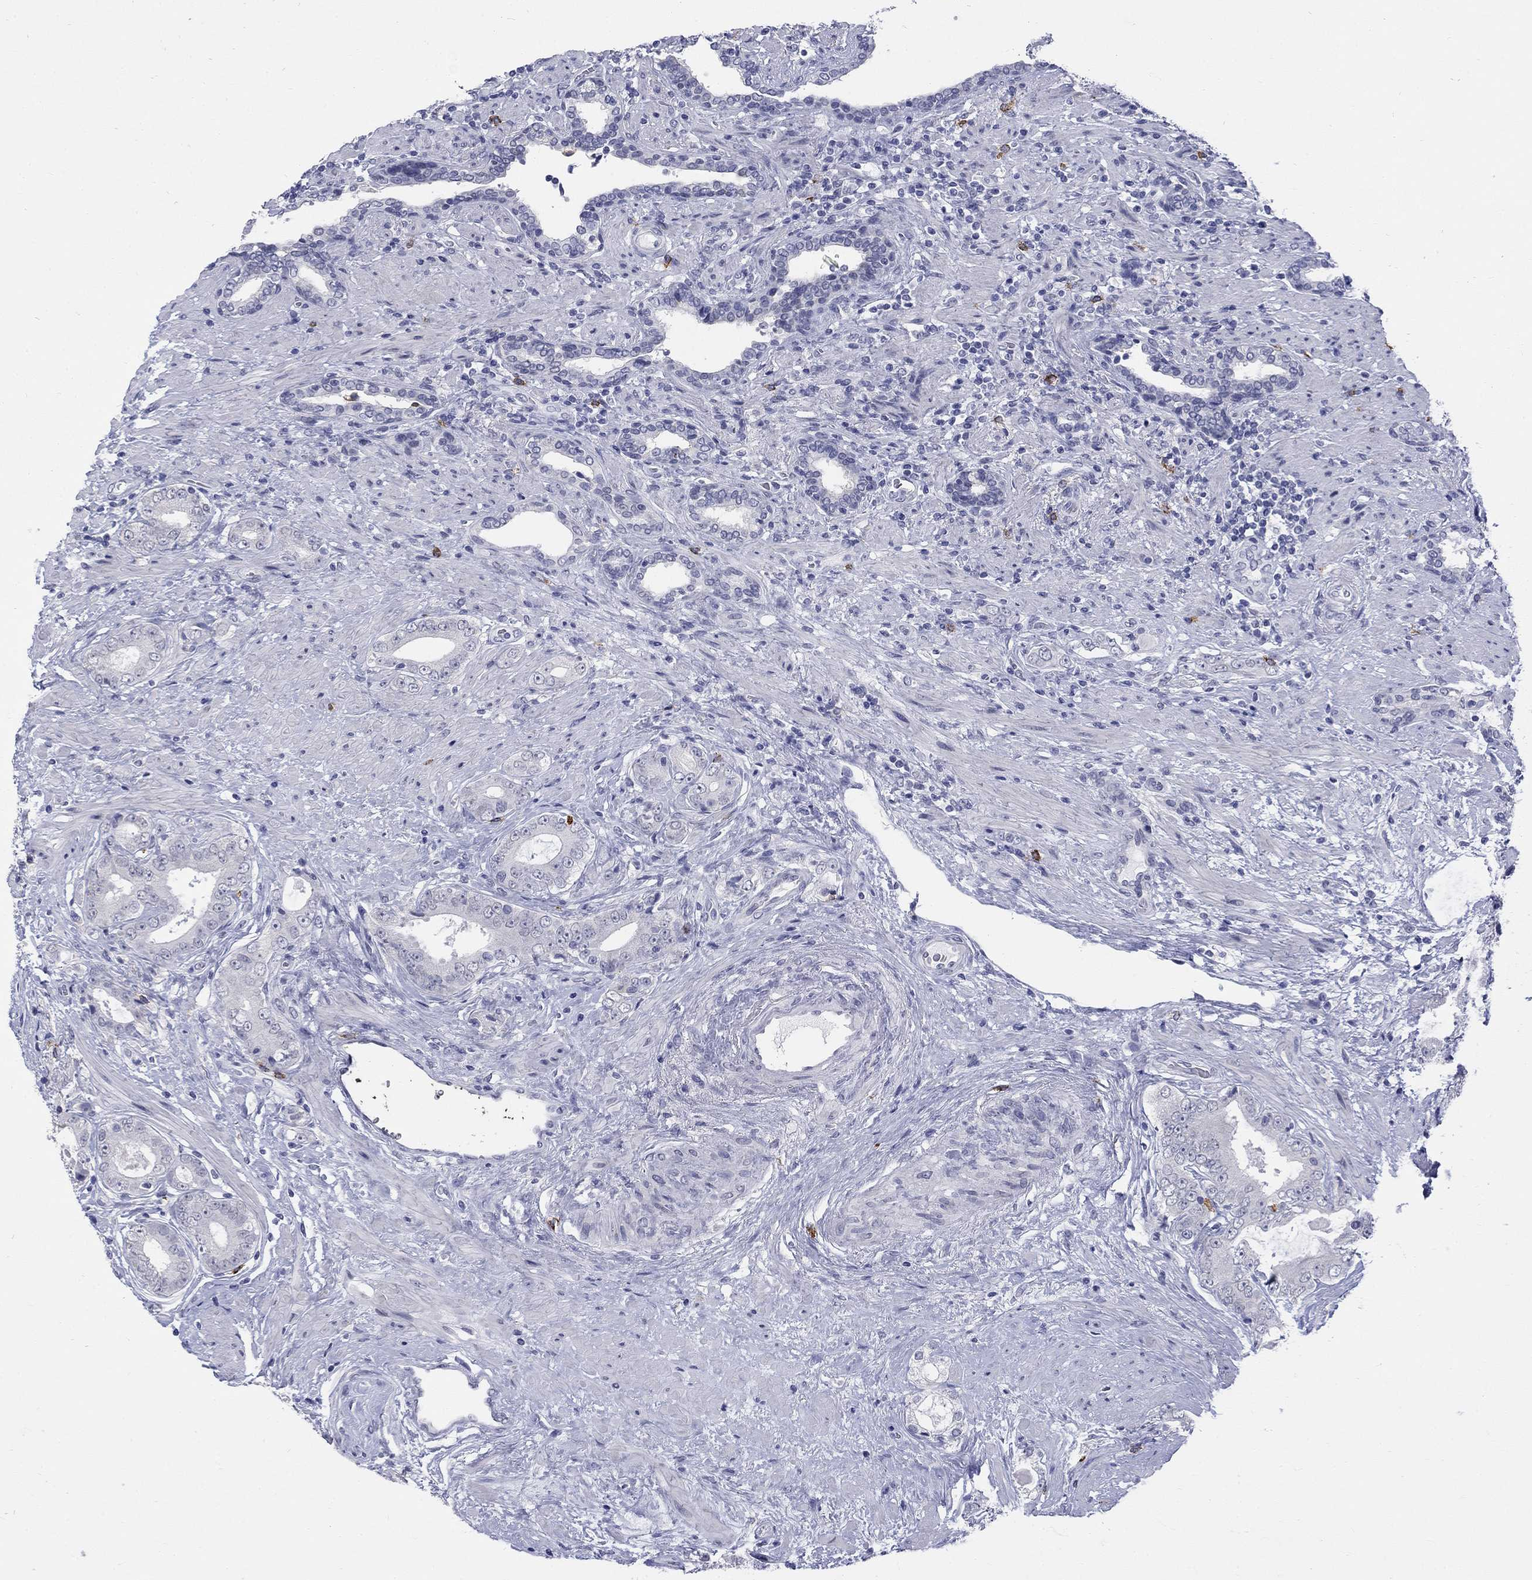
{"staining": {"intensity": "negative", "quantity": "none", "location": "none"}, "tissue": "prostate cancer", "cell_type": "Tumor cells", "image_type": "cancer", "snomed": [{"axis": "morphology", "description": "Adenocarcinoma, Low grade"}, {"axis": "topography", "description": "Prostate and seminal vesicle, NOS"}], "caption": "An image of prostate cancer stained for a protein exhibits no brown staining in tumor cells.", "gene": "ECEL1", "patient": {"sex": "male", "age": 61}}